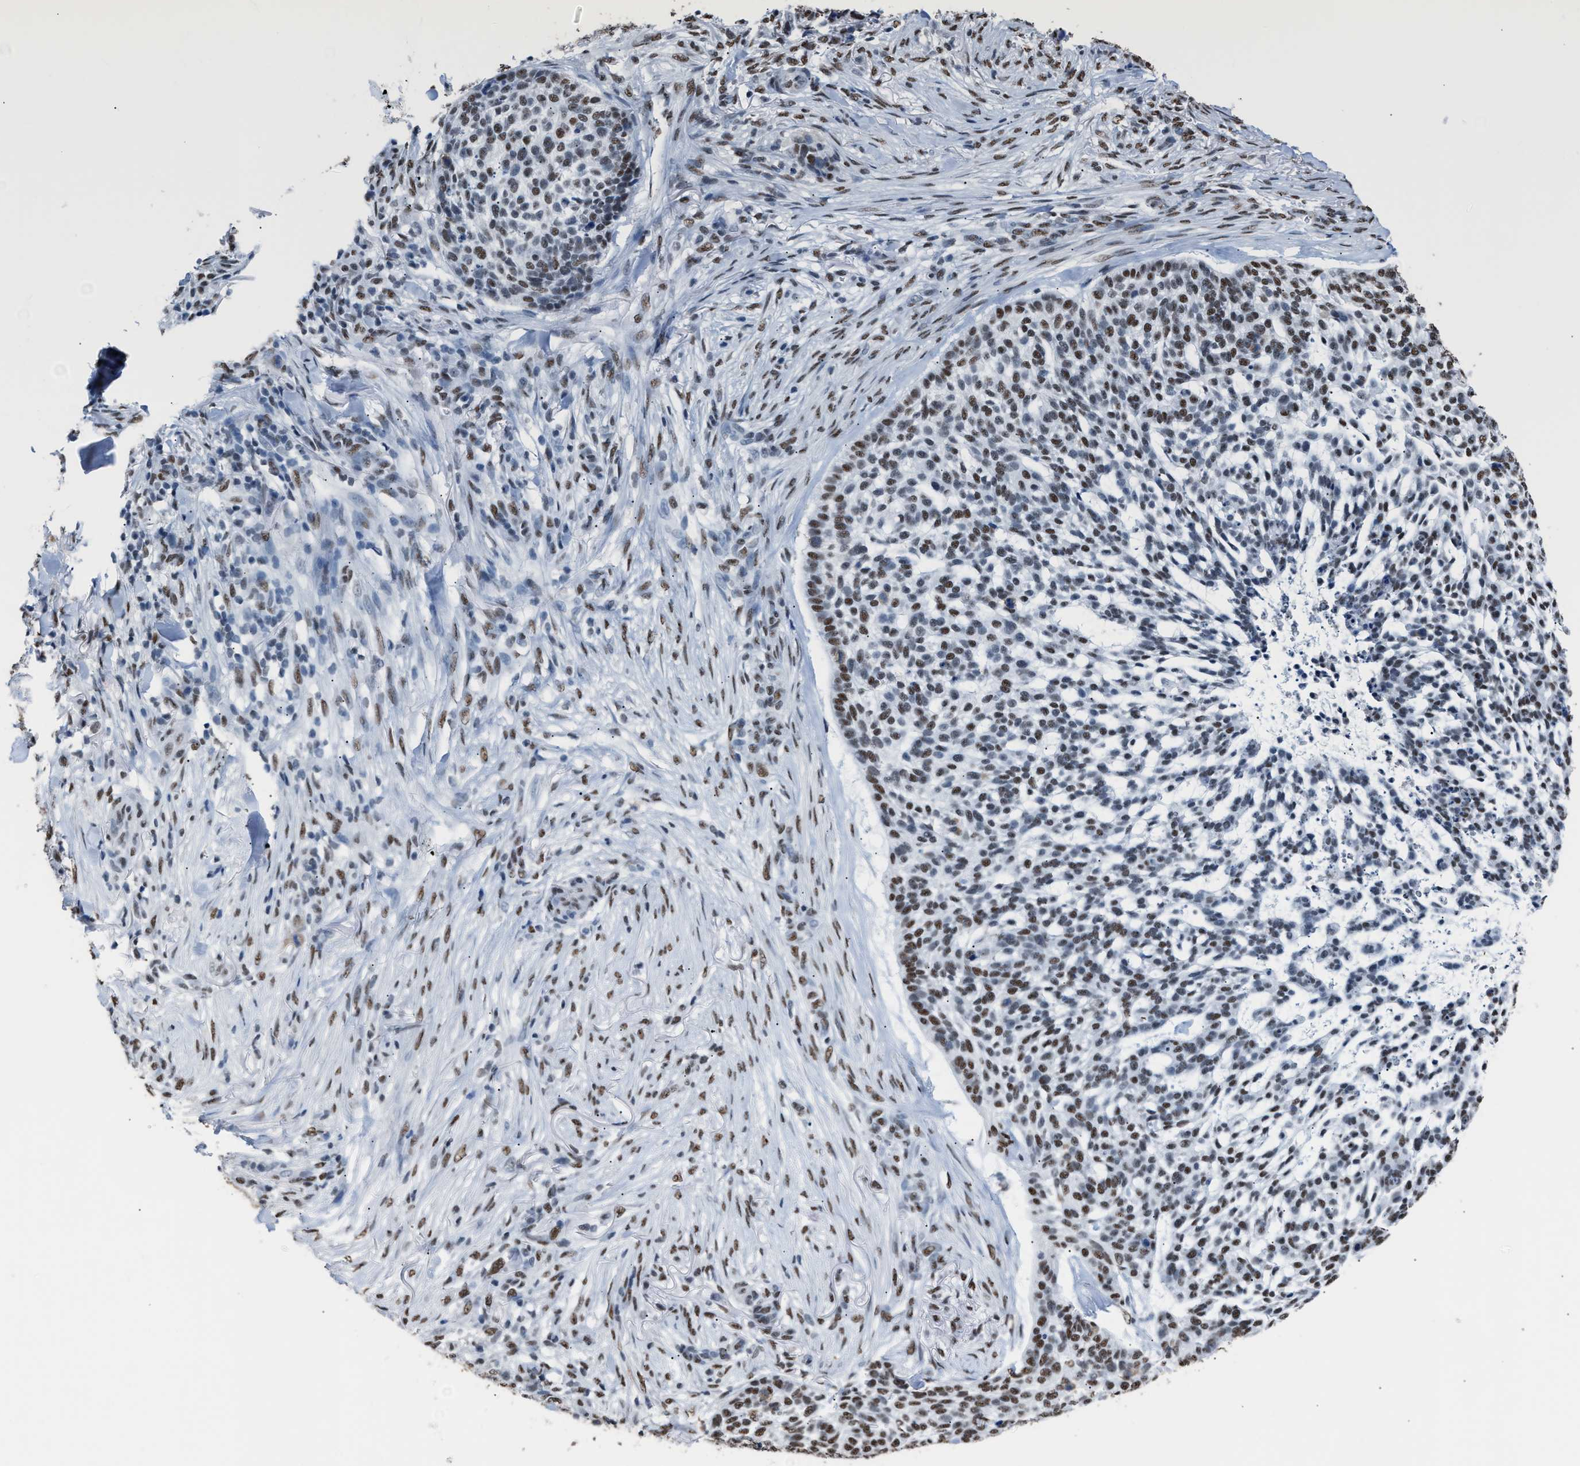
{"staining": {"intensity": "moderate", "quantity": ">75%", "location": "nuclear"}, "tissue": "skin cancer", "cell_type": "Tumor cells", "image_type": "cancer", "snomed": [{"axis": "morphology", "description": "Basal cell carcinoma"}, {"axis": "topography", "description": "Skin"}], "caption": "Immunohistochemical staining of skin cancer displays moderate nuclear protein expression in approximately >75% of tumor cells. (DAB (3,3'-diaminobenzidine) IHC with brightfield microscopy, high magnification).", "gene": "CCAR2", "patient": {"sex": "female", "age": 64}}